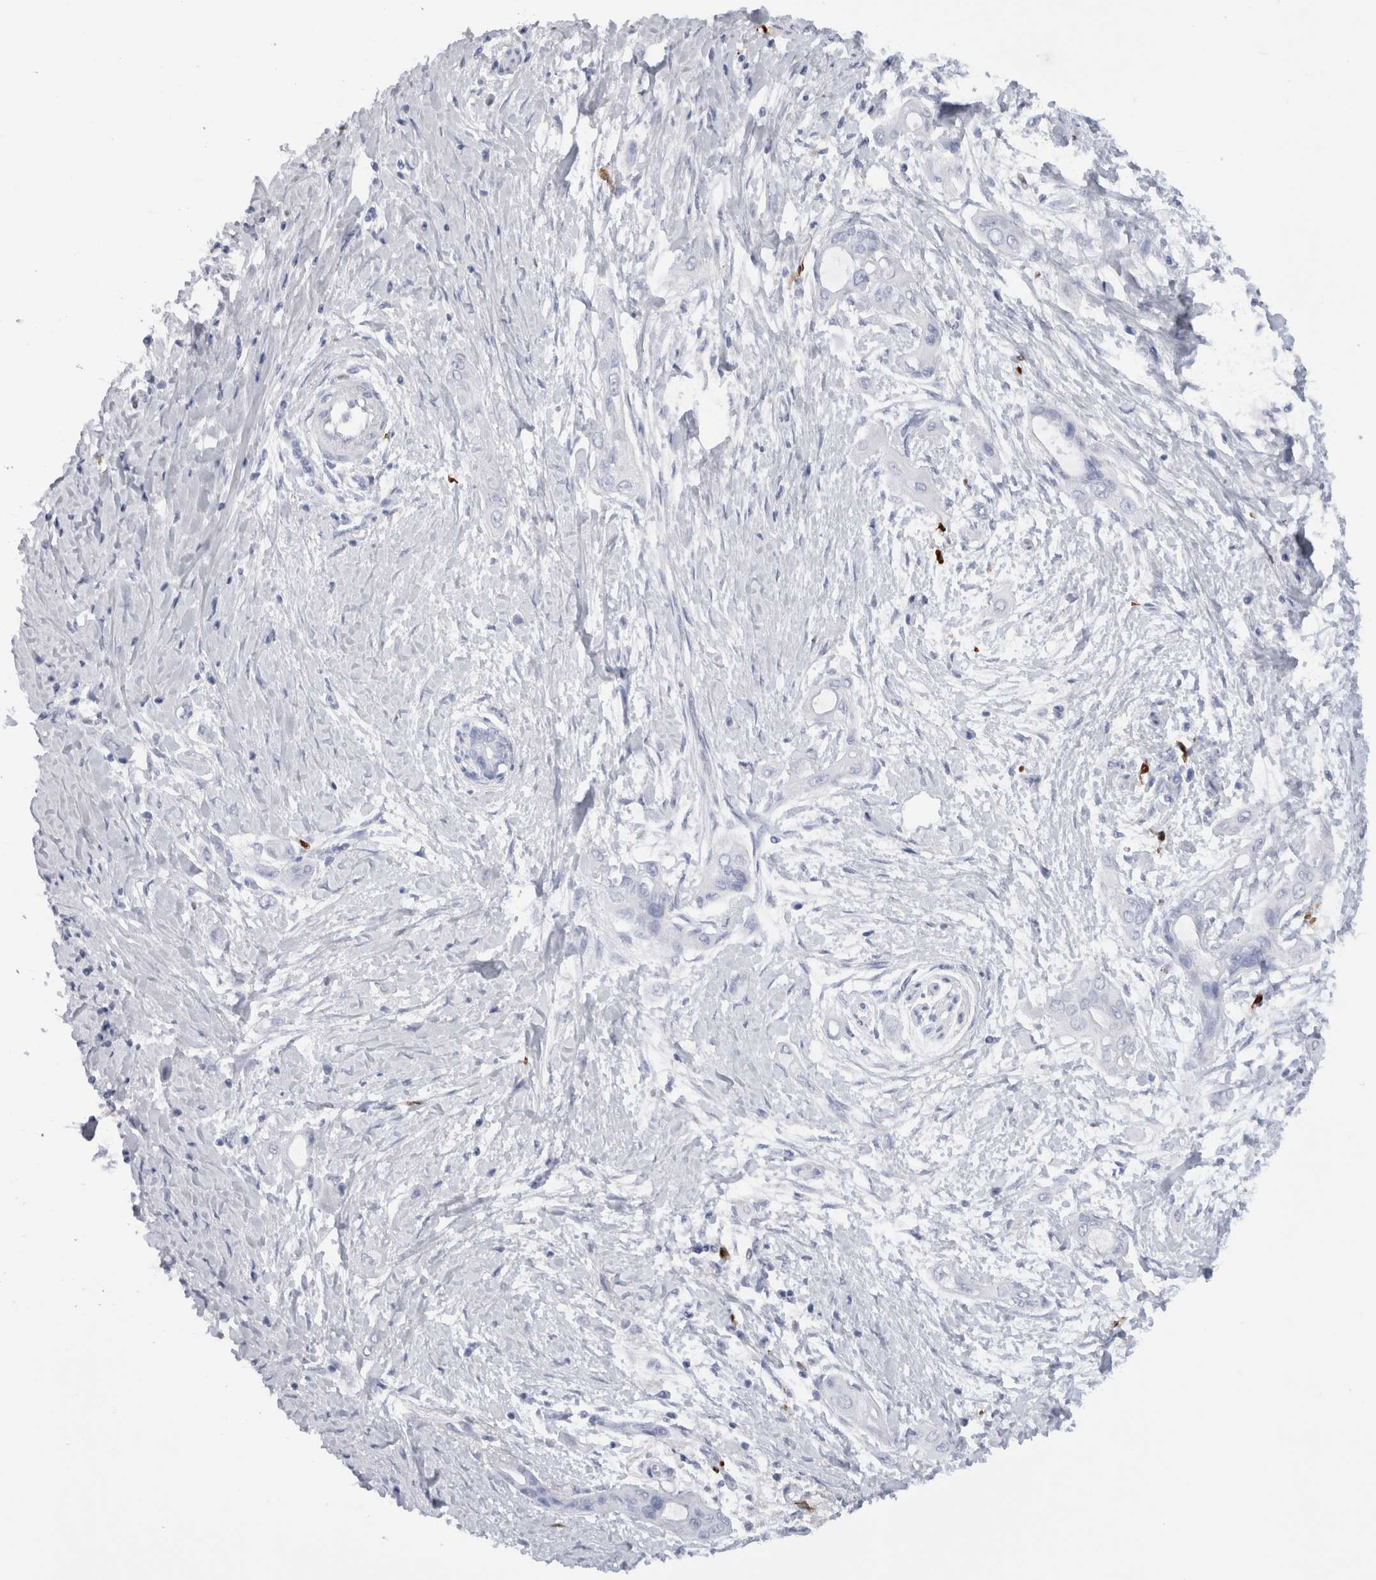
{"staining": {"intensity": "negative", "quantity": "none", "location": "none"}, "tissue": "pancreatic cancer", "cell_type": "Tumor cells", "image_type": "cancer", "snomed": [{"axis": "morphology", "description": "Adenocarcinoma, NOS"}, {"axis": "topography", "description": "Pancreas"}], "caption": "This micrograph is of adenocarcinoma (pancreatic) stained with immunohistochemistry to label a protein in brown with the nuclei are counter-stained blue. There is no staining in tumor cells.", "gene": "S100A8", "patient": {"sex": "male", "age": 59}}